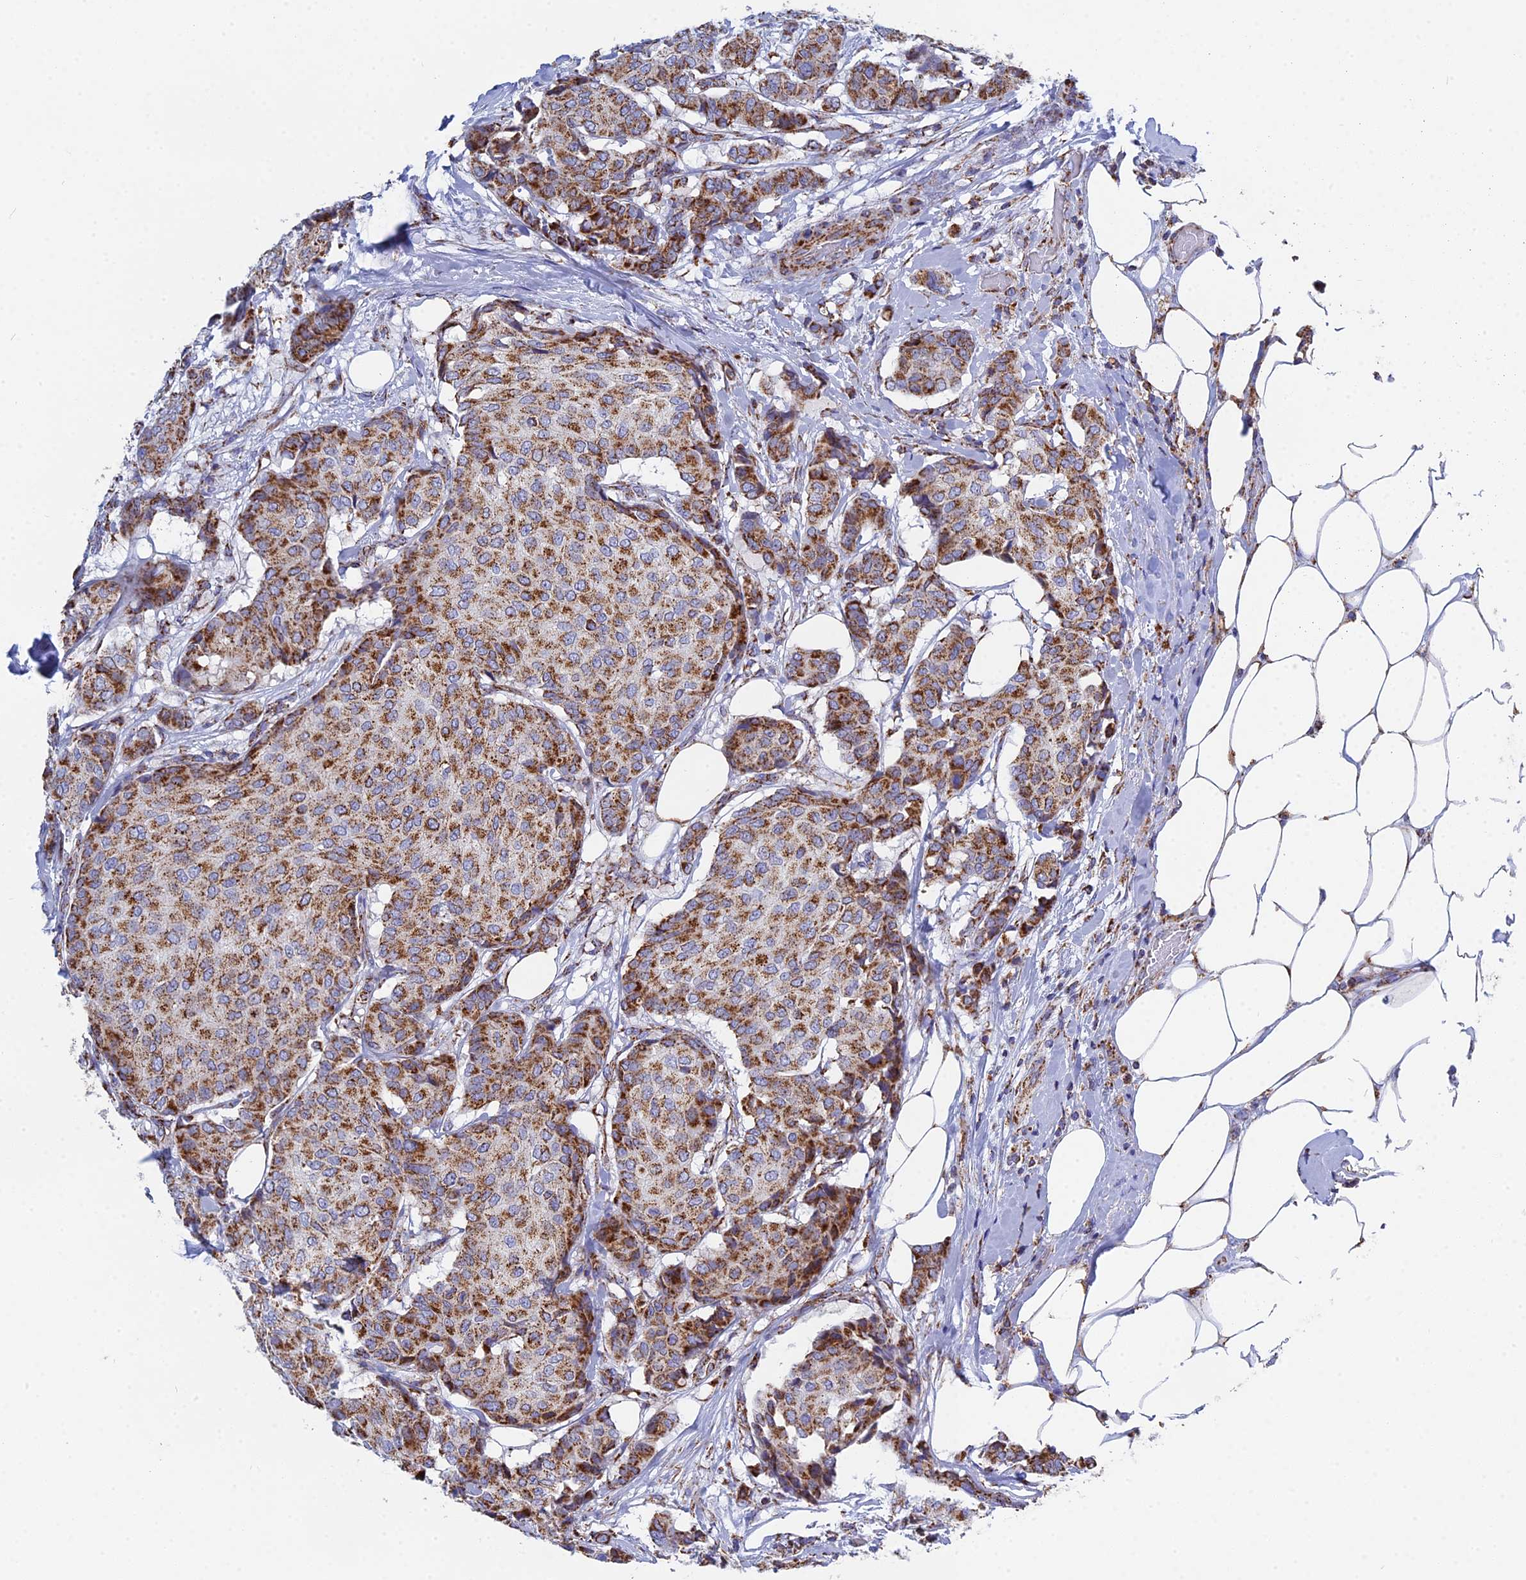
{"staining": {"intensity": "moderate", "quantity": ">75%", "location": "cytoplasmic/membranous"}, "tissue": "breast cancer", "cell_type": "Tumor cells", "image_type": "cancer", "snomed": [{"axis": "morphology", "description": "Duct carcinoma"}, {"axis": "topography", "description": "Breast"}], "caption": "A histopathology image of breast cancer stained for a protein exhibits moderate cytoplasmic/membranous brown staining in tumor cells.", "gene": "NDUFA5", "patient": {"sex": "female", "age": 75}}